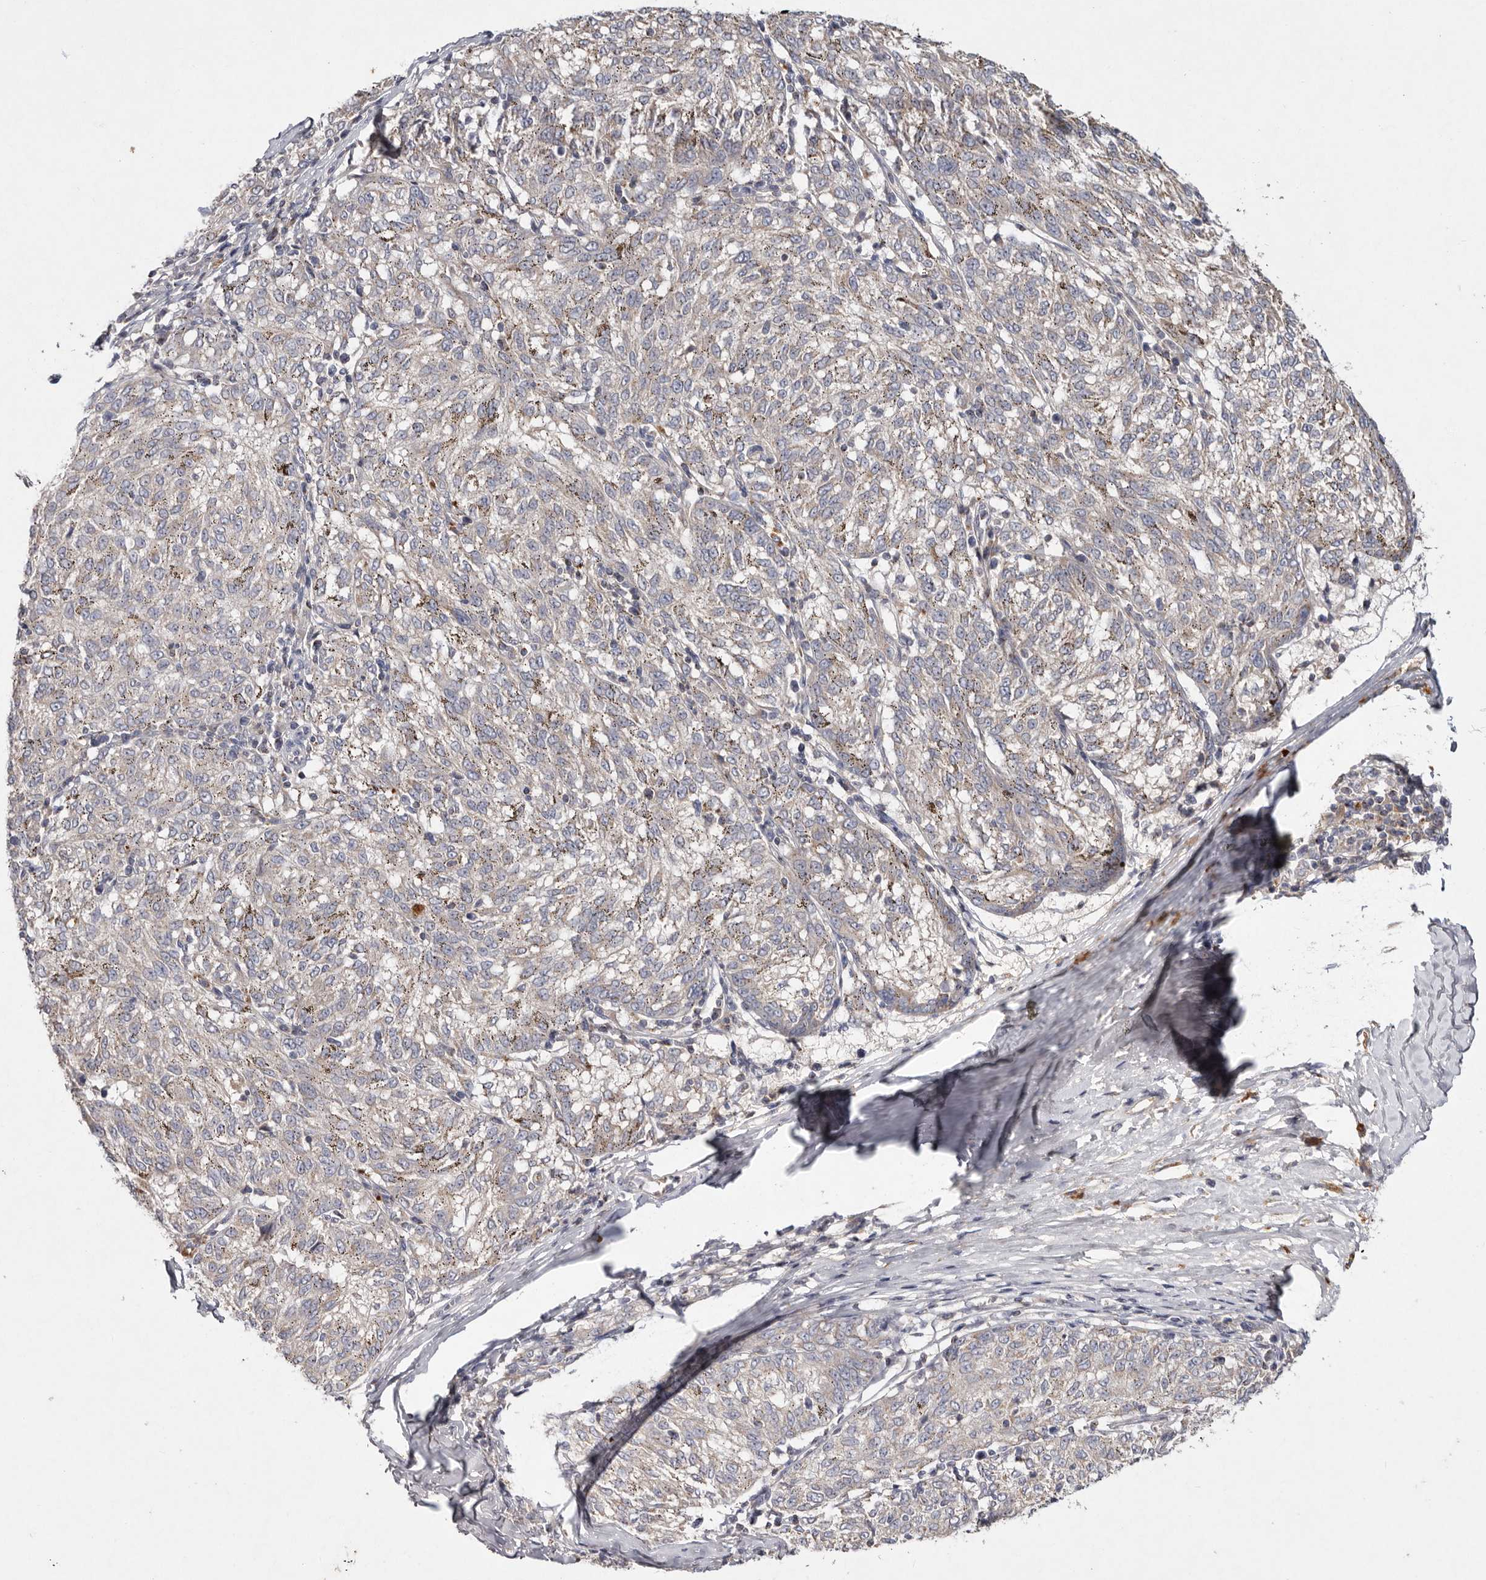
{"staining": {"intensity": "moderate", "quantity": "<25%", "location": "cytoplasmic/membranous"}, "tissue": "melanoma", "cell_type": "Tumor cells", "image_type": "cancer", "snomed": [{"axis": "morphology", "description": "Malignant melanoma, NOS"}, {"axis": "topography", "description": "Skin"}], "caption": "An IHC micrograph of neoplastic tissue is shown. Protein staining in brown highlights moderate cytoplasmic/membranous positivity in melanoma within tumor cells.", "gene": "TNFSF14", "patient": {"sex": "female", "age": 72}}